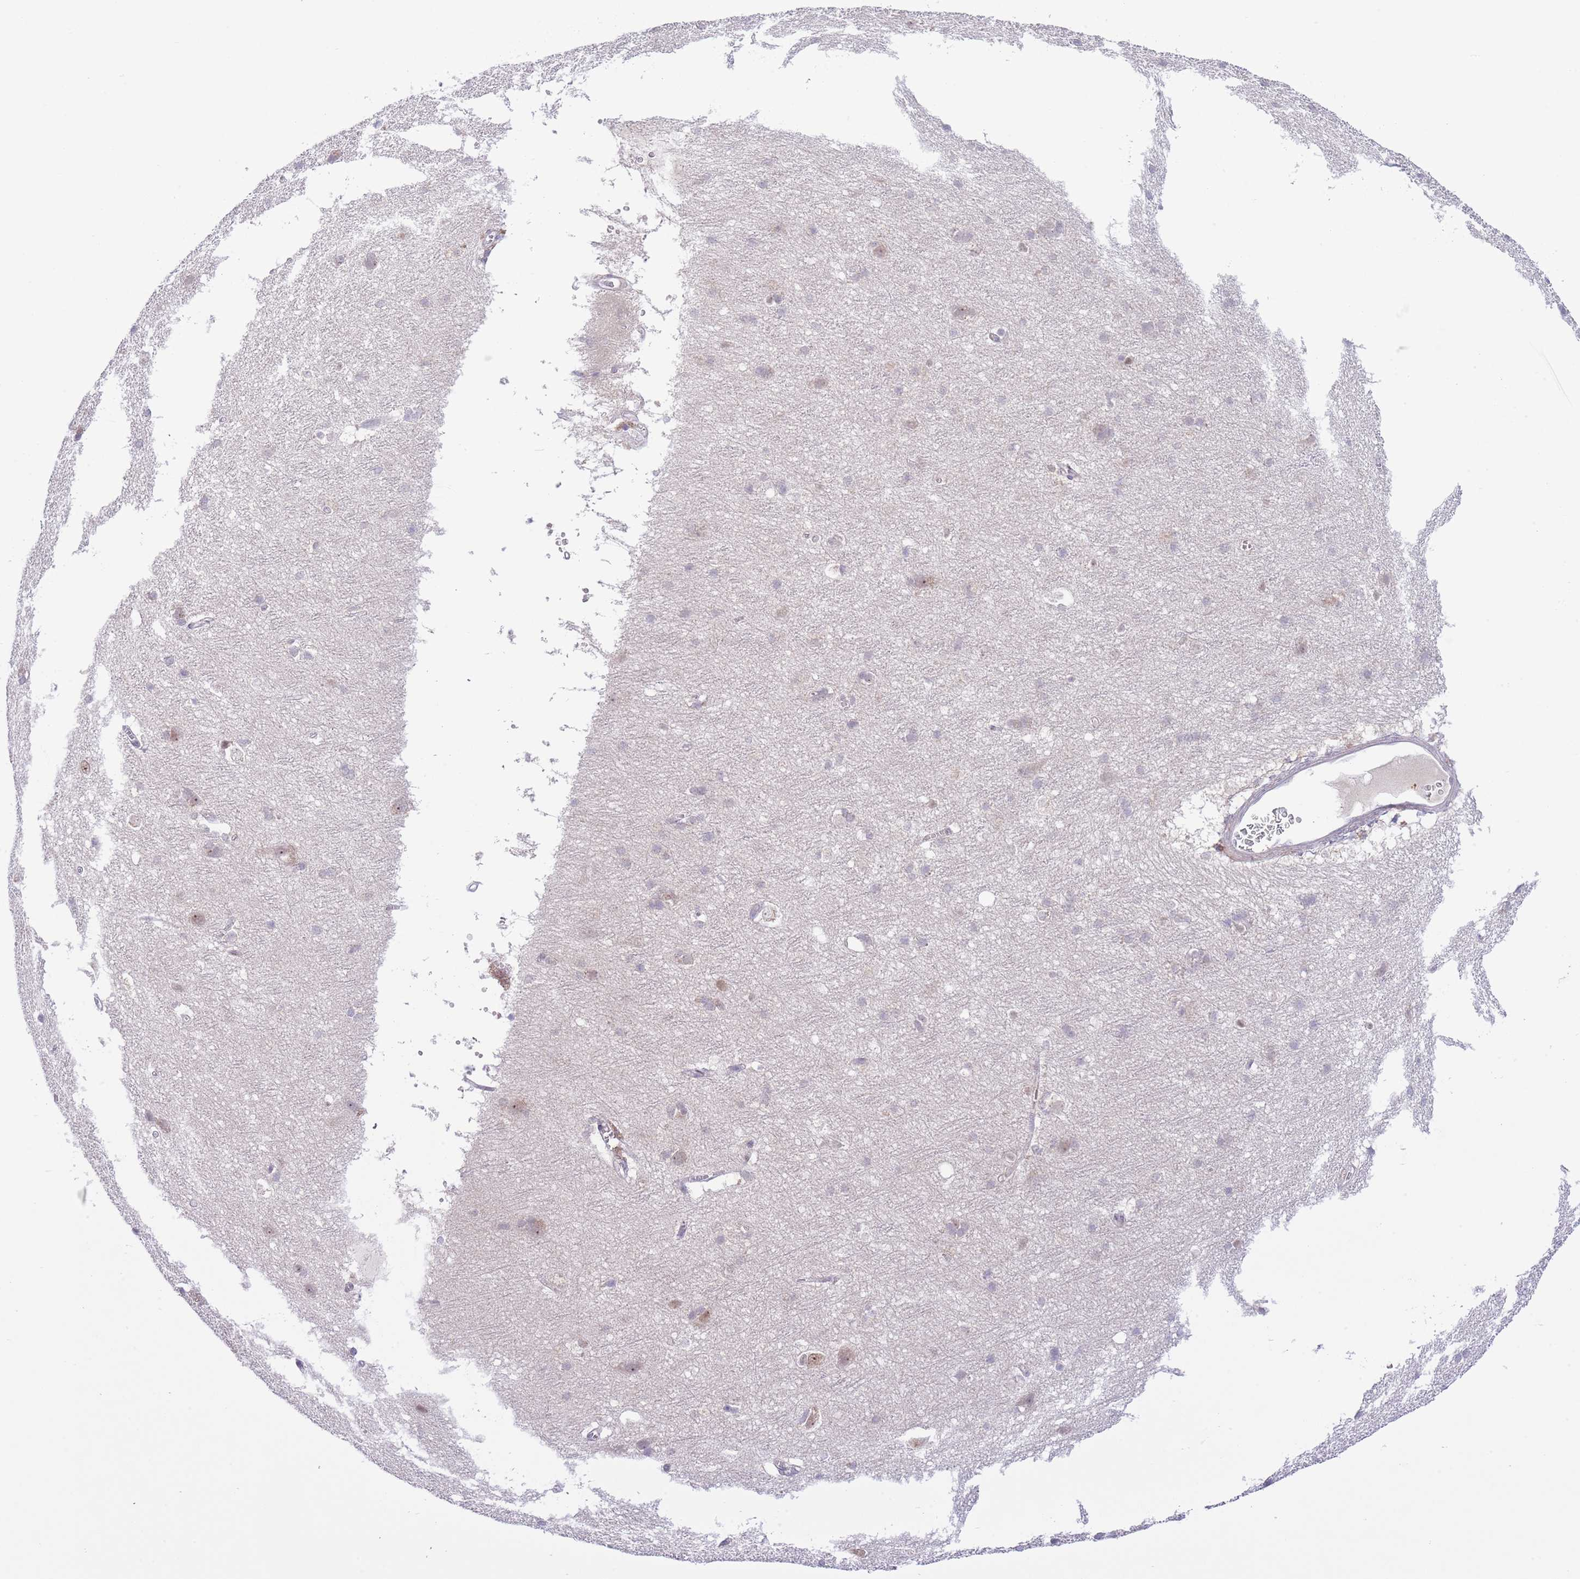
{"staining": {"intensity": "negative", "quantity": "none", "location": "none"}, "tissue": "cerebral cortex", "cell_type": "Endothelial cells", "image_type": "normal", "snomed": [{"axis": "morphology", "description": "Normal tissue, NOS"}, {"axis": "topography", "description": "Cerebral cortex"}], "caption": "The histopathology image reveals no significant staining in endothelial cells of cerebral cortex.", "gene": "GALK2", "patient": {"sex": "male", "age": 54}}